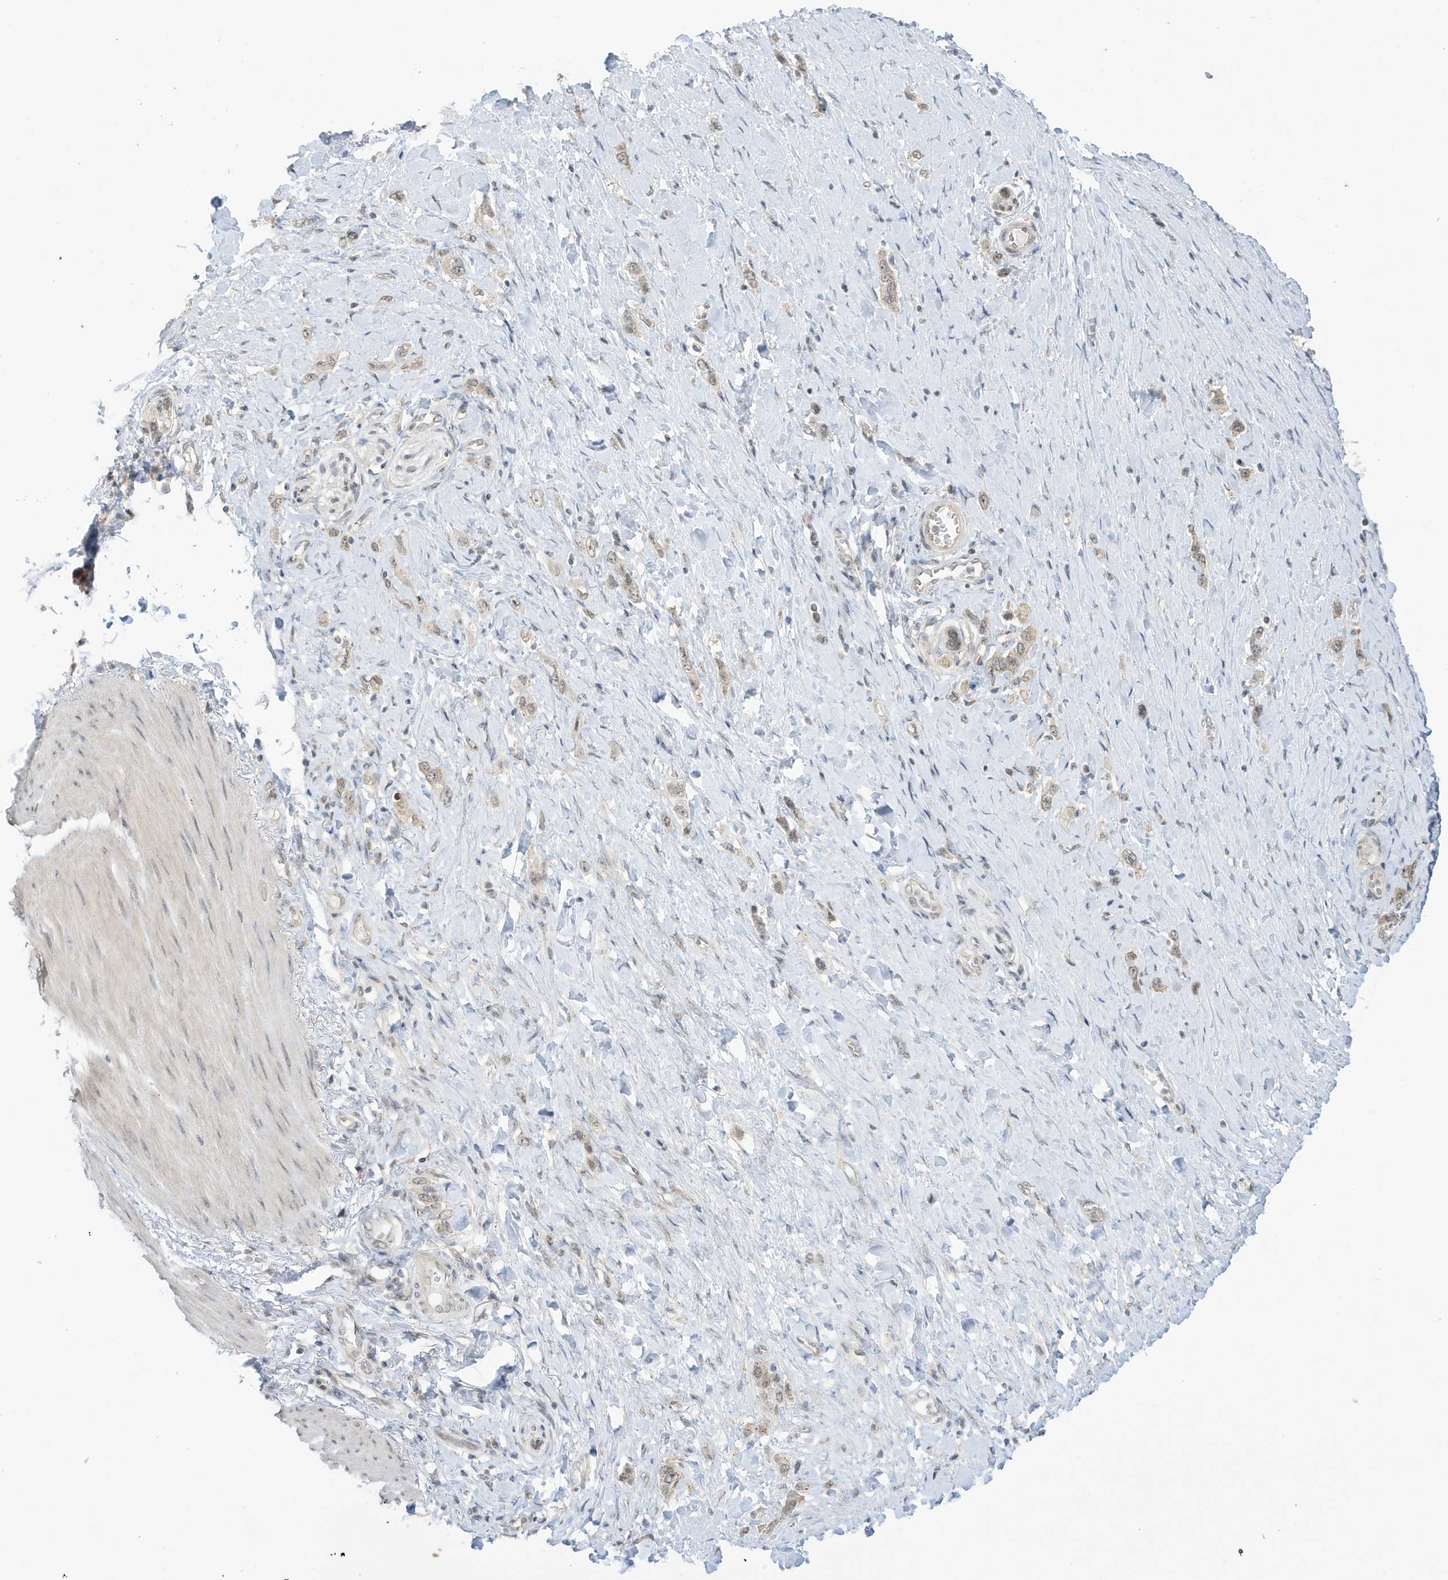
{"staining": {"intensity": "weak", "quantity": ">75%", "location": "cytoplasmic/membranous,nuclear"}, "tissue": "stomach cancer", "cell_type": "Tumor cells", "image_type": "cancer", "snomed": [{"axis": "morphology", "description": "Adenocarcinoma, NOS"}, {"axis": "topography", "description": "Stomach"}], "caption": "Stomach adenocarcinoma was stained to show a protein in brown. There is low levels of weak cytoplasmic/membranous and nuclear positivity in about >75% of tumor cells. (Stains: DAB (3,3'-diaminobenzidine) in brown, nuclei in blue, Microscopy: brightfield microscopy at high magnification).", "gene": "TAB3", "patient": {"sex": "female", "age": 65}}